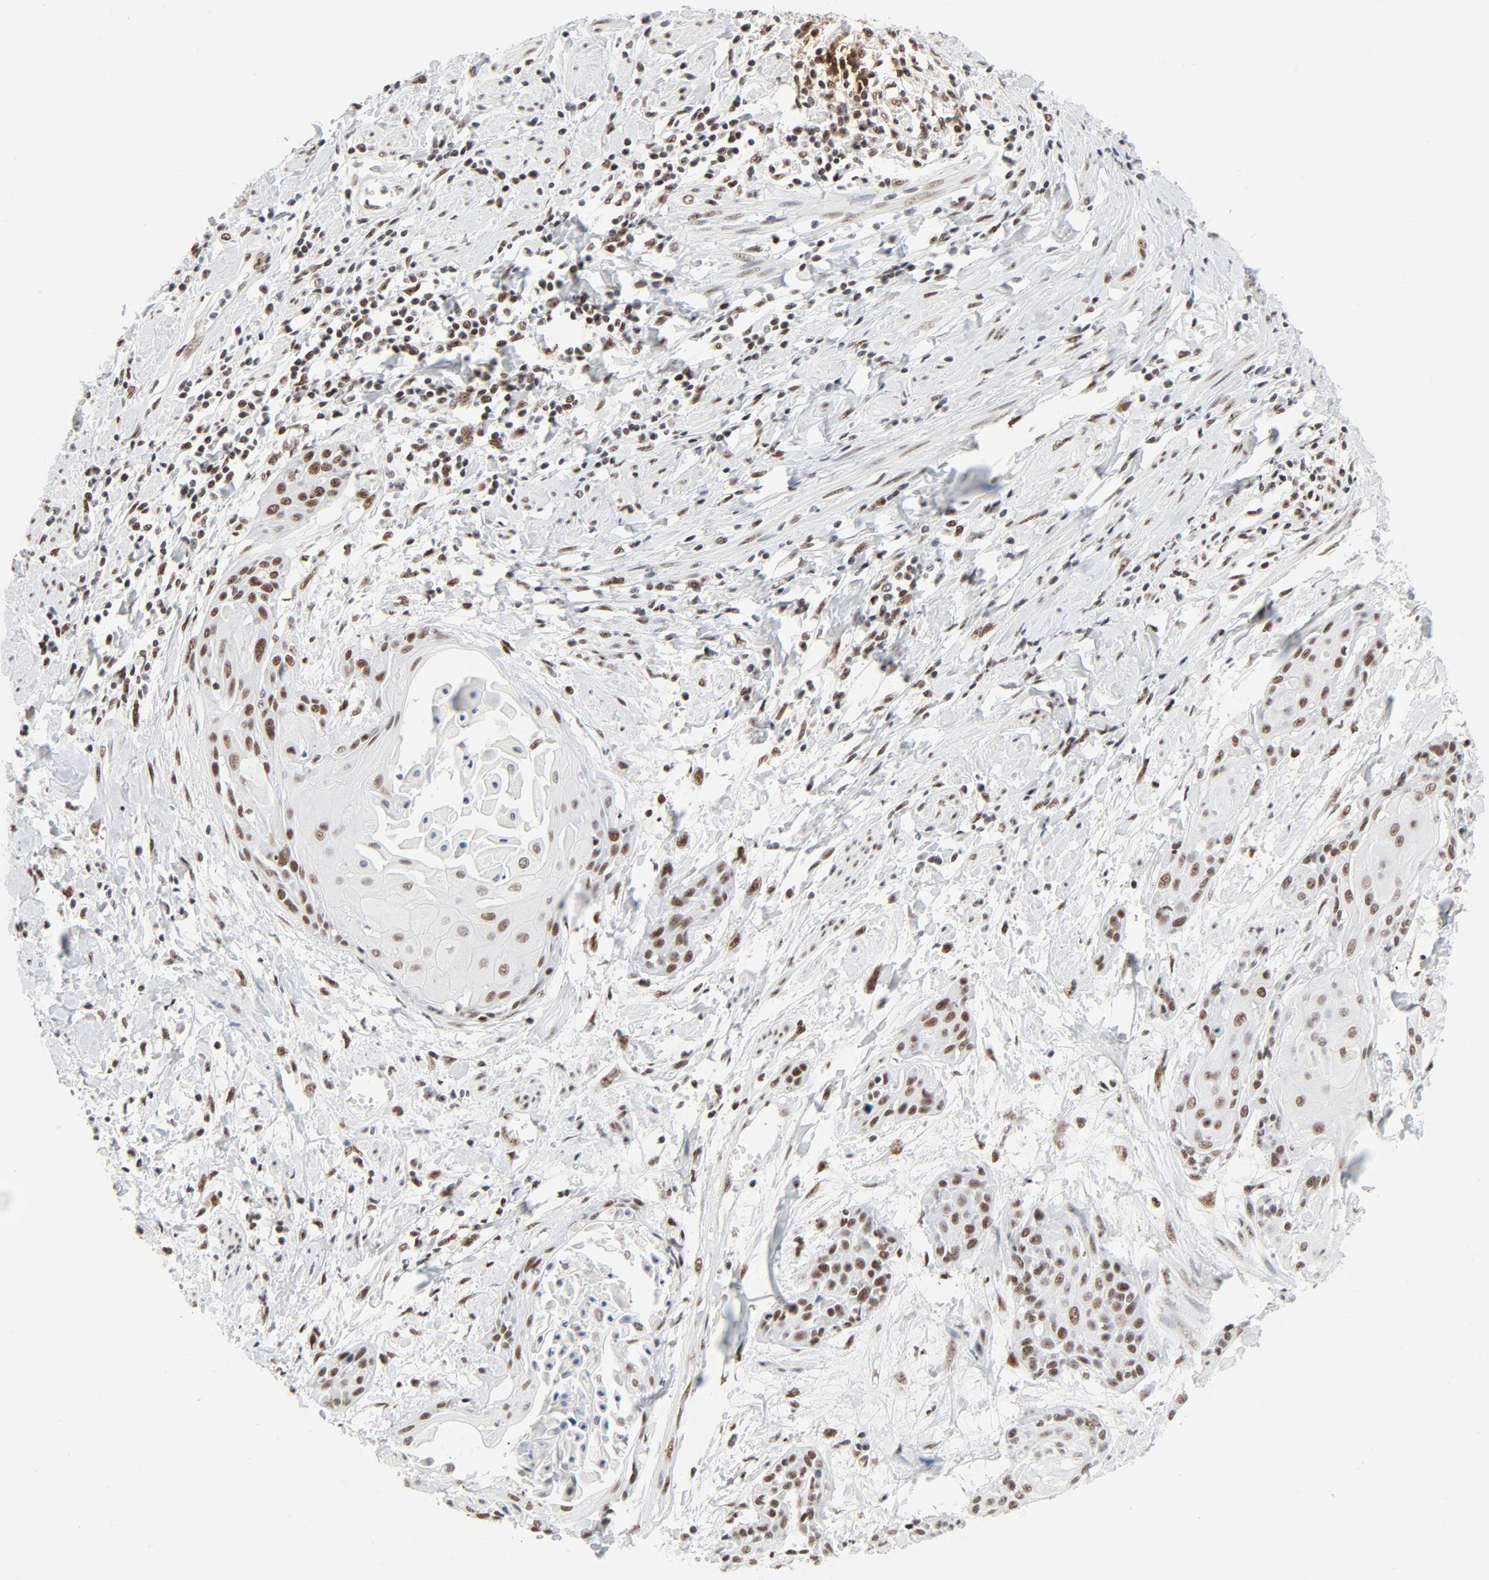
{"staining": {"intensity": "moderate", "quantity": ">75%", "location": "nuclear"}, "tissue": "cervical cancer", "cell_type": "Tumor cells", "image_type": "cancer", "snomed": [{"axis": "morphology", "description": "Squamous cell carcinoma, NOS"}, {"axis": "topography", "description": "Cervix"}], "caption": "Immunohistochemistry (IHC) micrograph of neoplastic tissue: cervical squamous cell carcinoma stained using immunohistochemistry demonstrates medium levels of moderate protein expression localized specifically in the nuclear of tumor cells, appearing as a nuclear brown color.", "gene": "GTF2H1", "patient": {"sex": "female", "age": 57}}